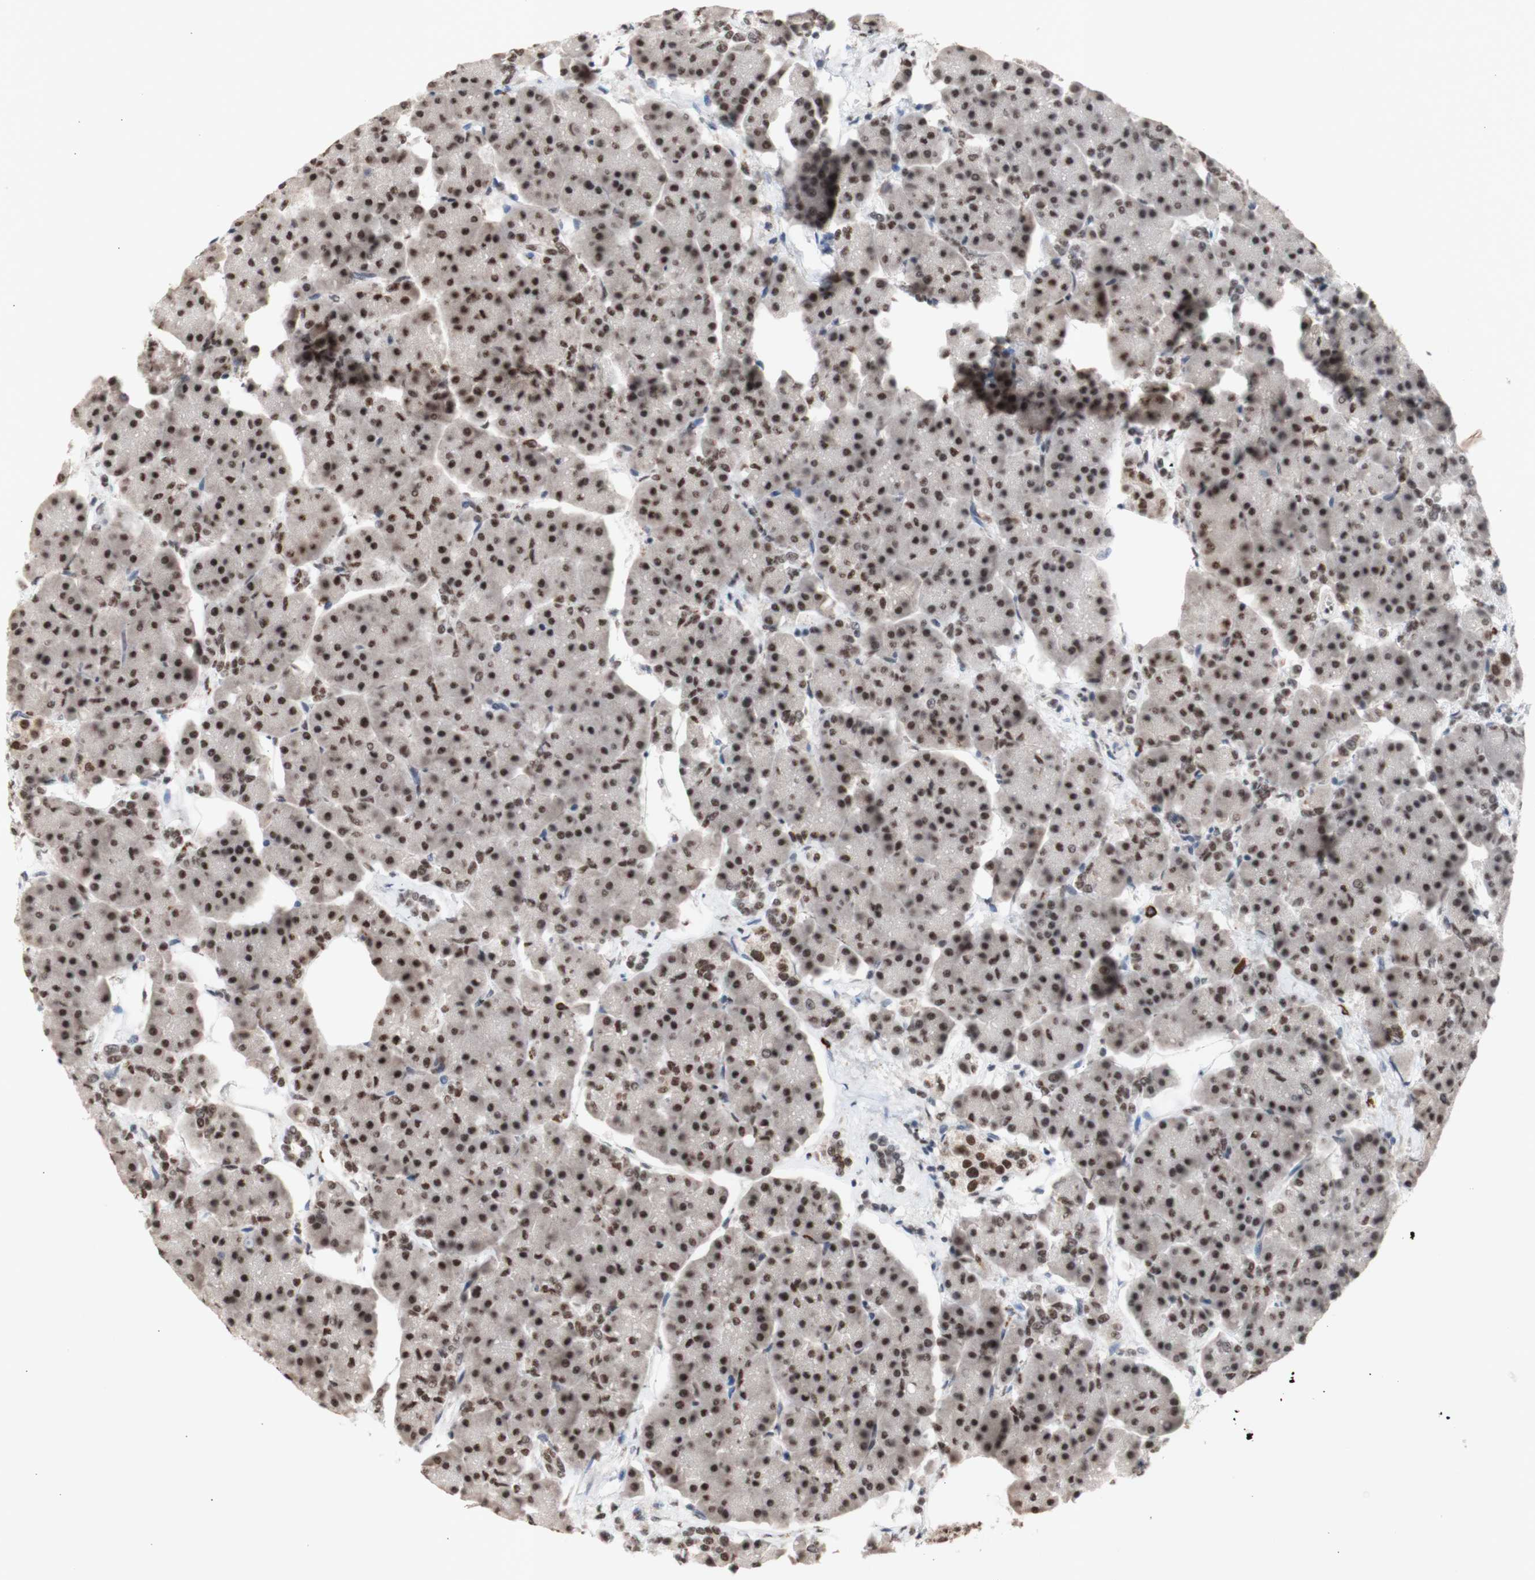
{"staining": {"intensity": "moderate", "quantity": ">75%", "location": "nuclear"}, "tissue": "pancreas", "cell_type": "Exocrine glandular cells", "image_type": "normal", "snomed": [{"axis": "morphology", "description": "Normal tissue, NOS"}, {"axis": "topography", "description": "Pancreas"}], "caption": "An IHC histopathology image of unremarkable tissue is shown. Protein staining in brown highlights moderate nuclear positivity in pancreas within exocrine glandular cells.", "gene": "SFPQ", "patient": {"sex": "female", "age": 70}}